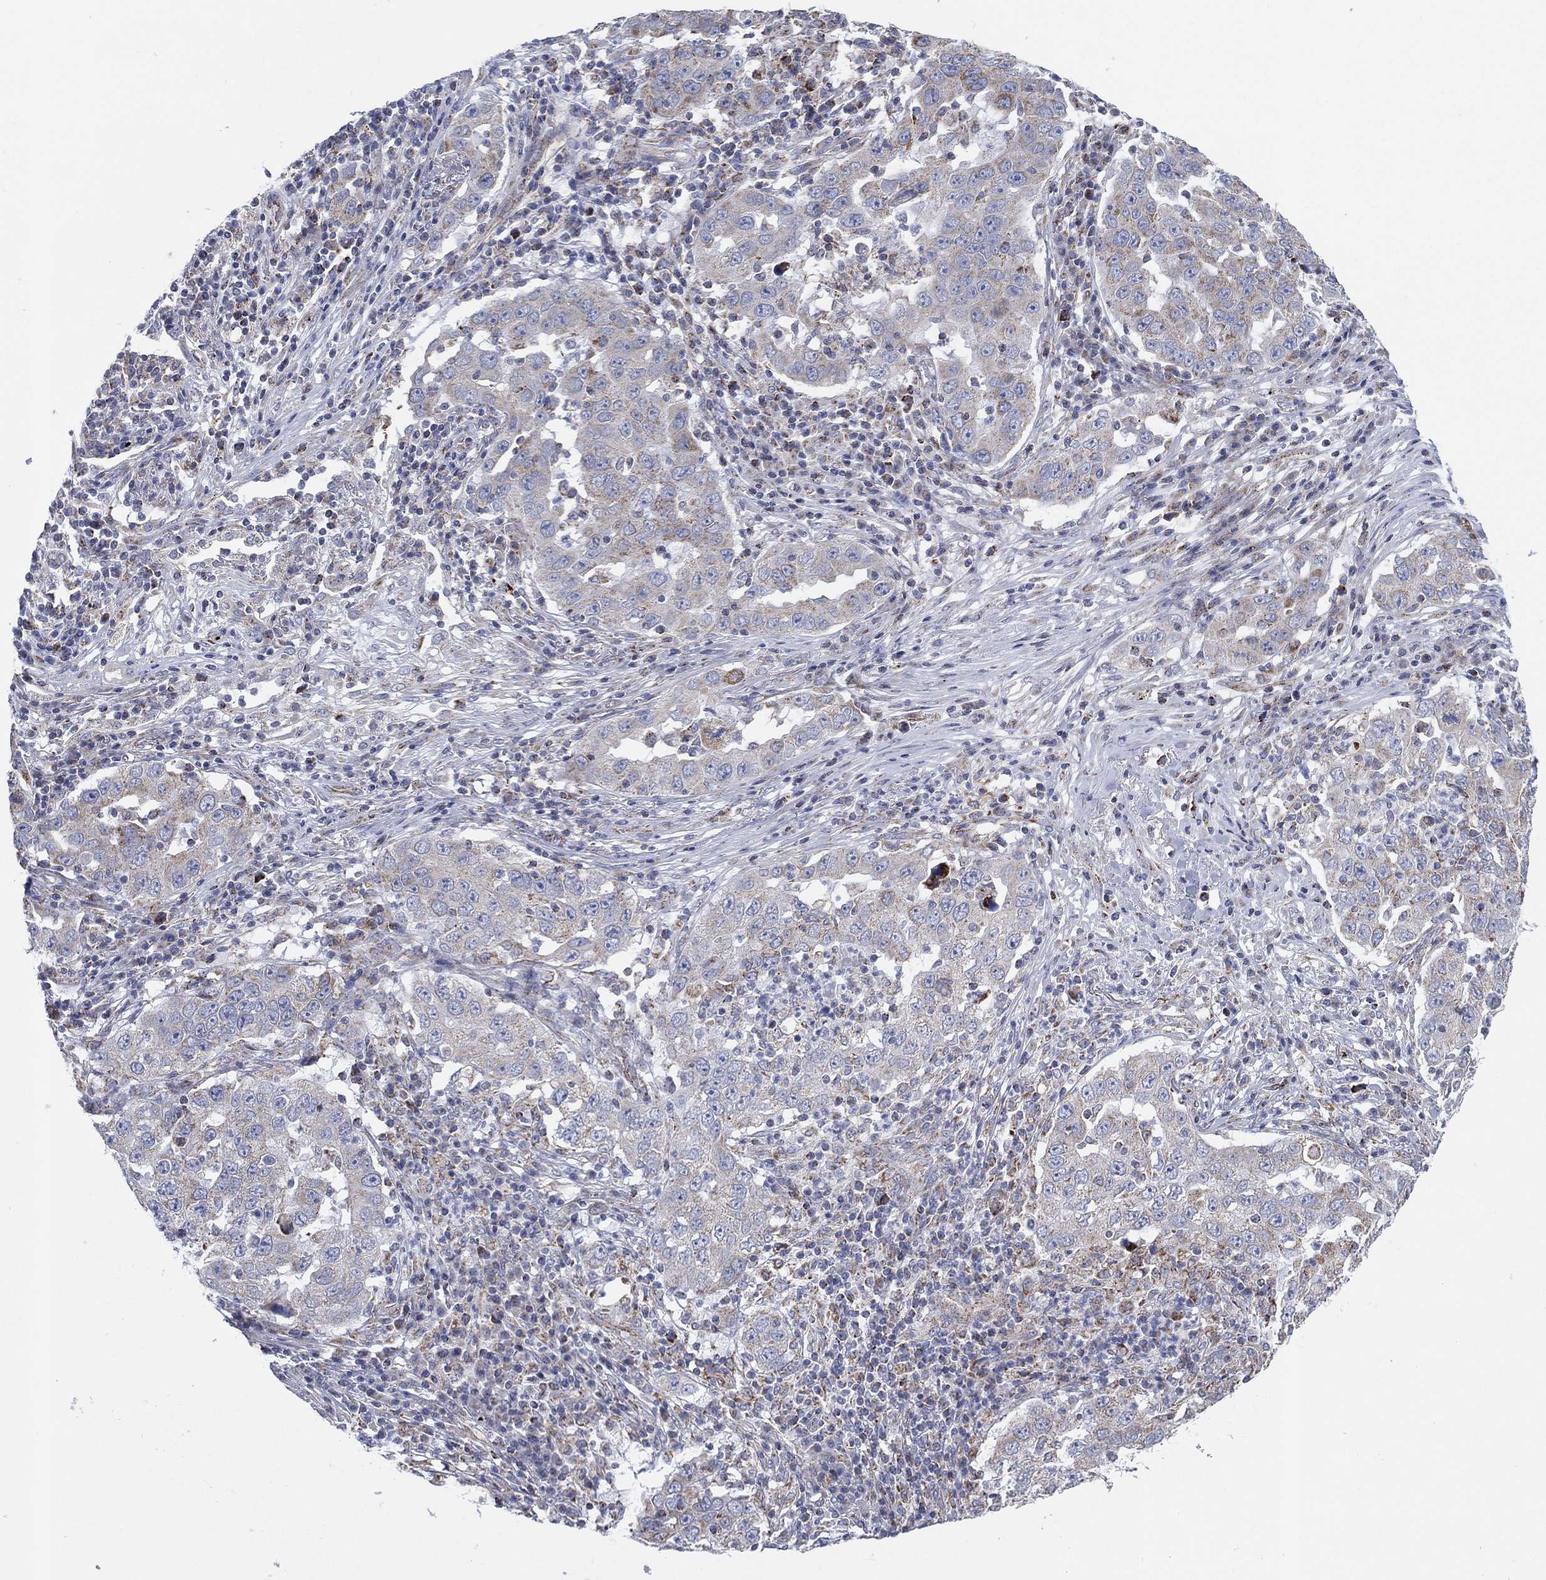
{"staining": {"intensity": "weak", "quantity": "<25%", "location": "cytoplasmic/membranous"}, "tissue": "lung cancer", "cell_type": "Tumor cells", "image_type": "cancer", "snomed": [{"axis": "morphology", "description": "Adenocarcinoma, NOS"}, {"axis": "topography", "description": "Lung"}], "caption": "Photomicrograph shows no significant protein positivity in tumor cells of lung adenocarcinoma.", "gene": "INA", "patient": {"sex": "male", "age": 73}}